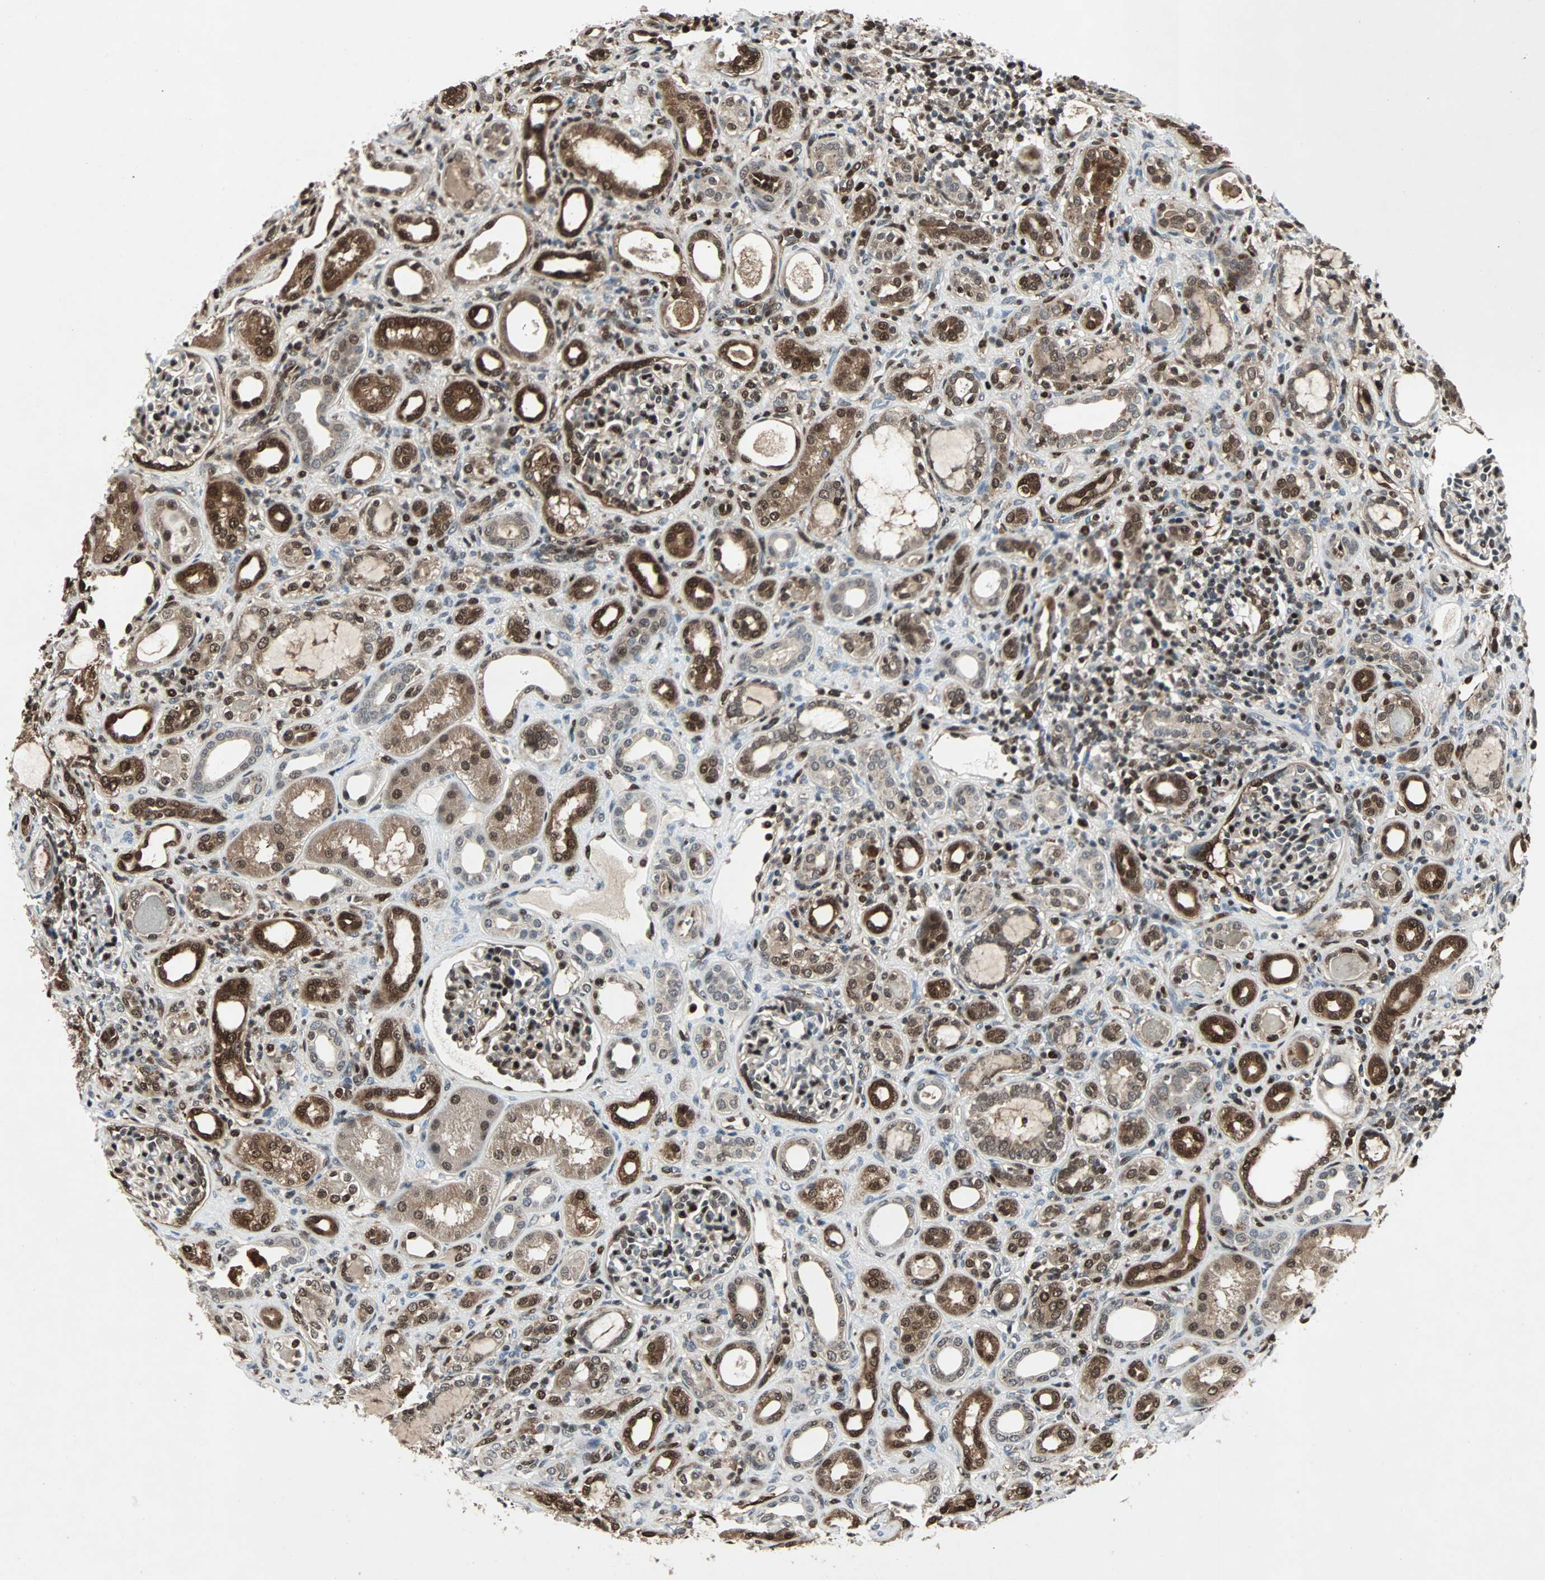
{"staining": {"intensity": "strong", "quantity": "25%-75%", "location": "nuclear"}, "tissue": "kidney", "cell_type": "Cells in glomeruli", "image_type": "normal", "snomed": [{"axis": "morphology", "description": "Normal tissue, NOS"}, {"axis": "topography", "description": "Kidney"}], "caption": "Immunohistochemical staining of benign kidney demonstrates high levels of strong nuclear positivity in about 25%-75% of cells in glomeruli.", "gene": "ACLY", "patient": {"sex": "male", "age": 7}}